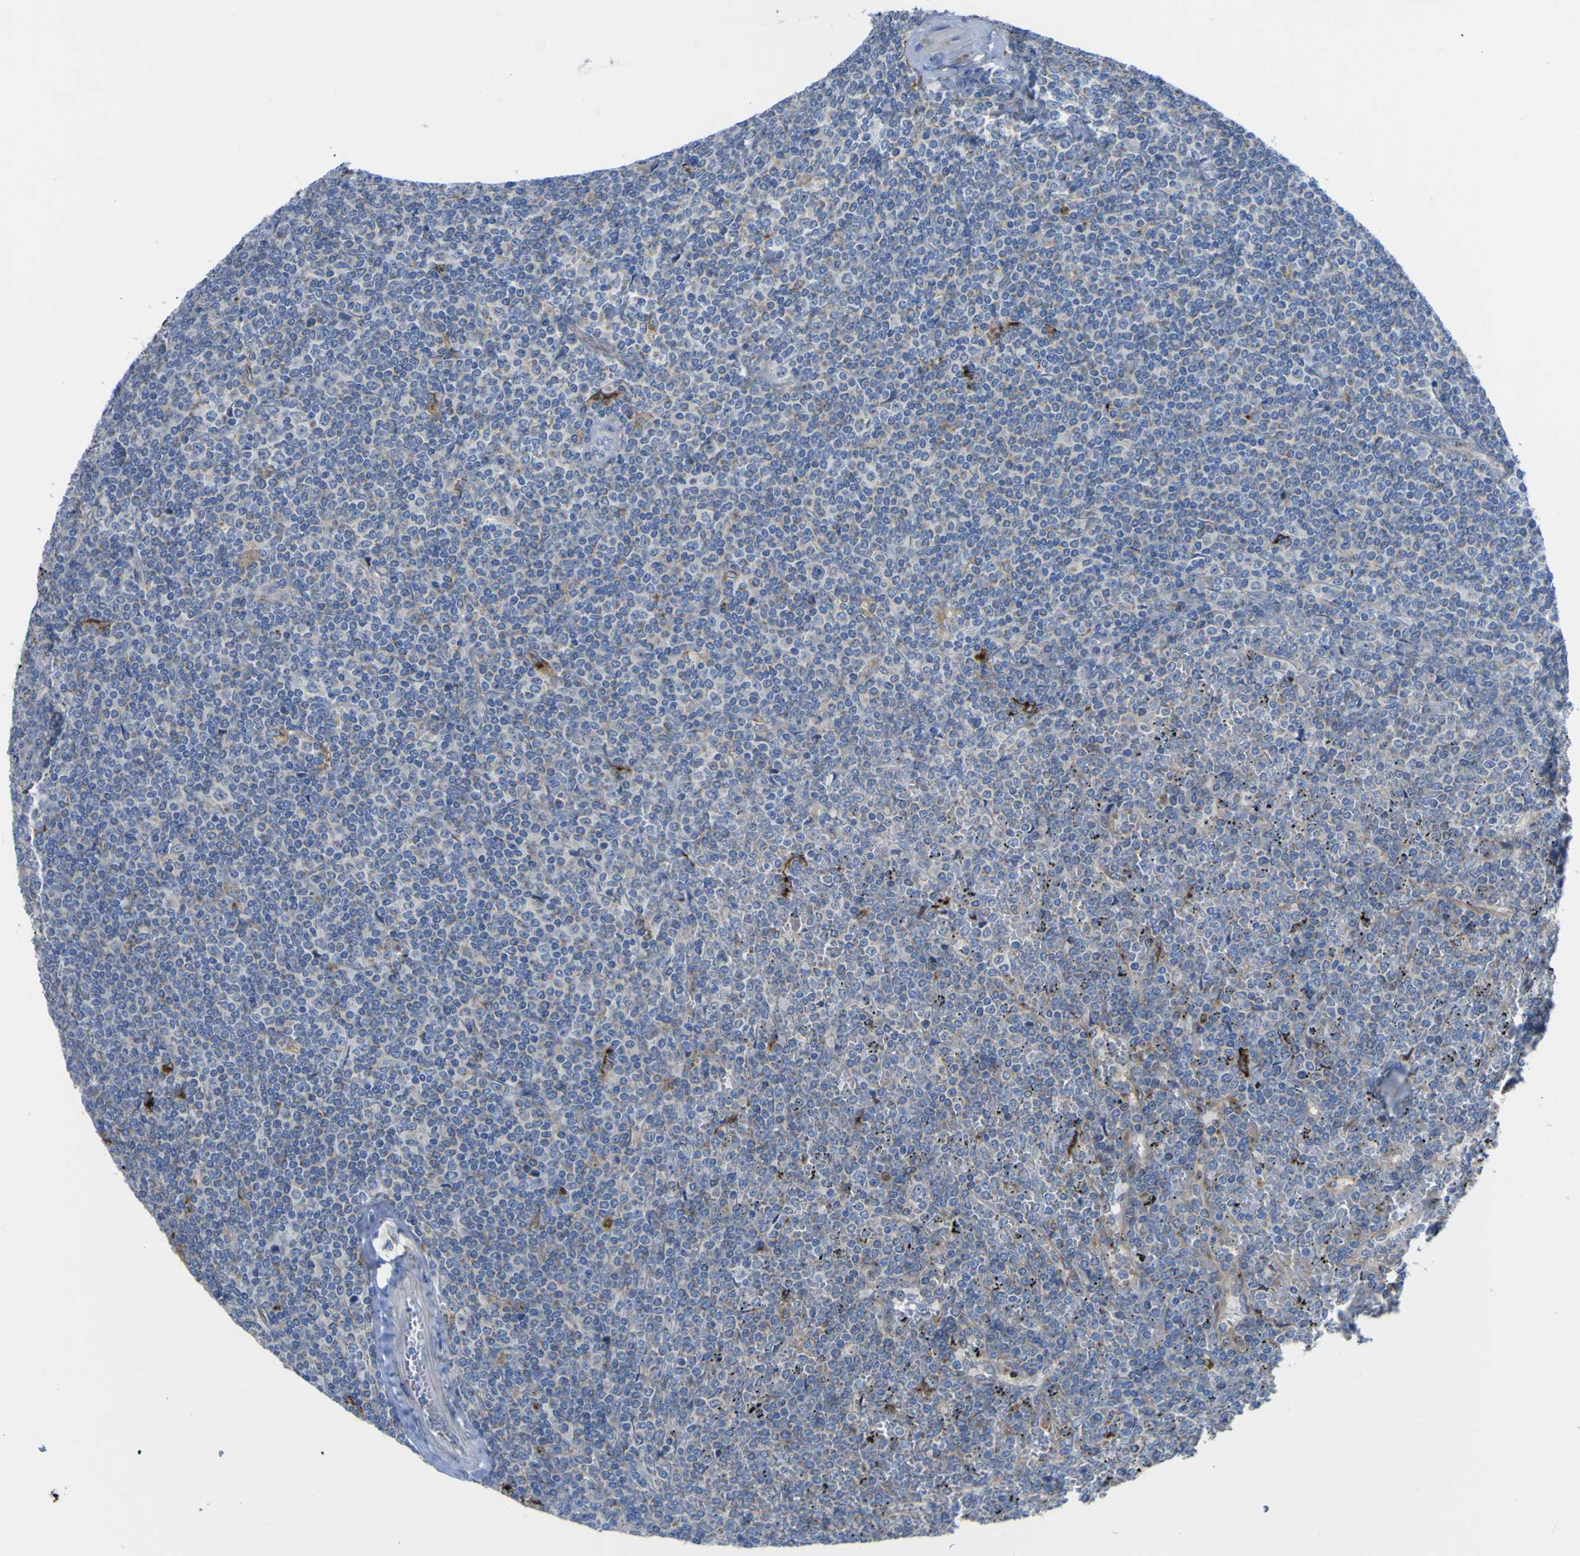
{"staining": {"intensity": "negative", "quantity": "none", "location": "none"}, "tissue": "lymphoma", "cell_type": "Tumor cells", "image_type": "cancer", "snomed": [{"axis": "morphology", "description": "Malignant lymphoma, non-Hodgkin's type, Low grade"}, {"axis": "topography", "description": "Spleen"}], "caption": "IHC micrograph of human malignant lymphoma, non-Hodgkin's type (low-grade) stained for a protein (brown), which shows no positivity in tumor cells.", "gene": "CST3", "patient": {"sex": "female", "age": 19}}